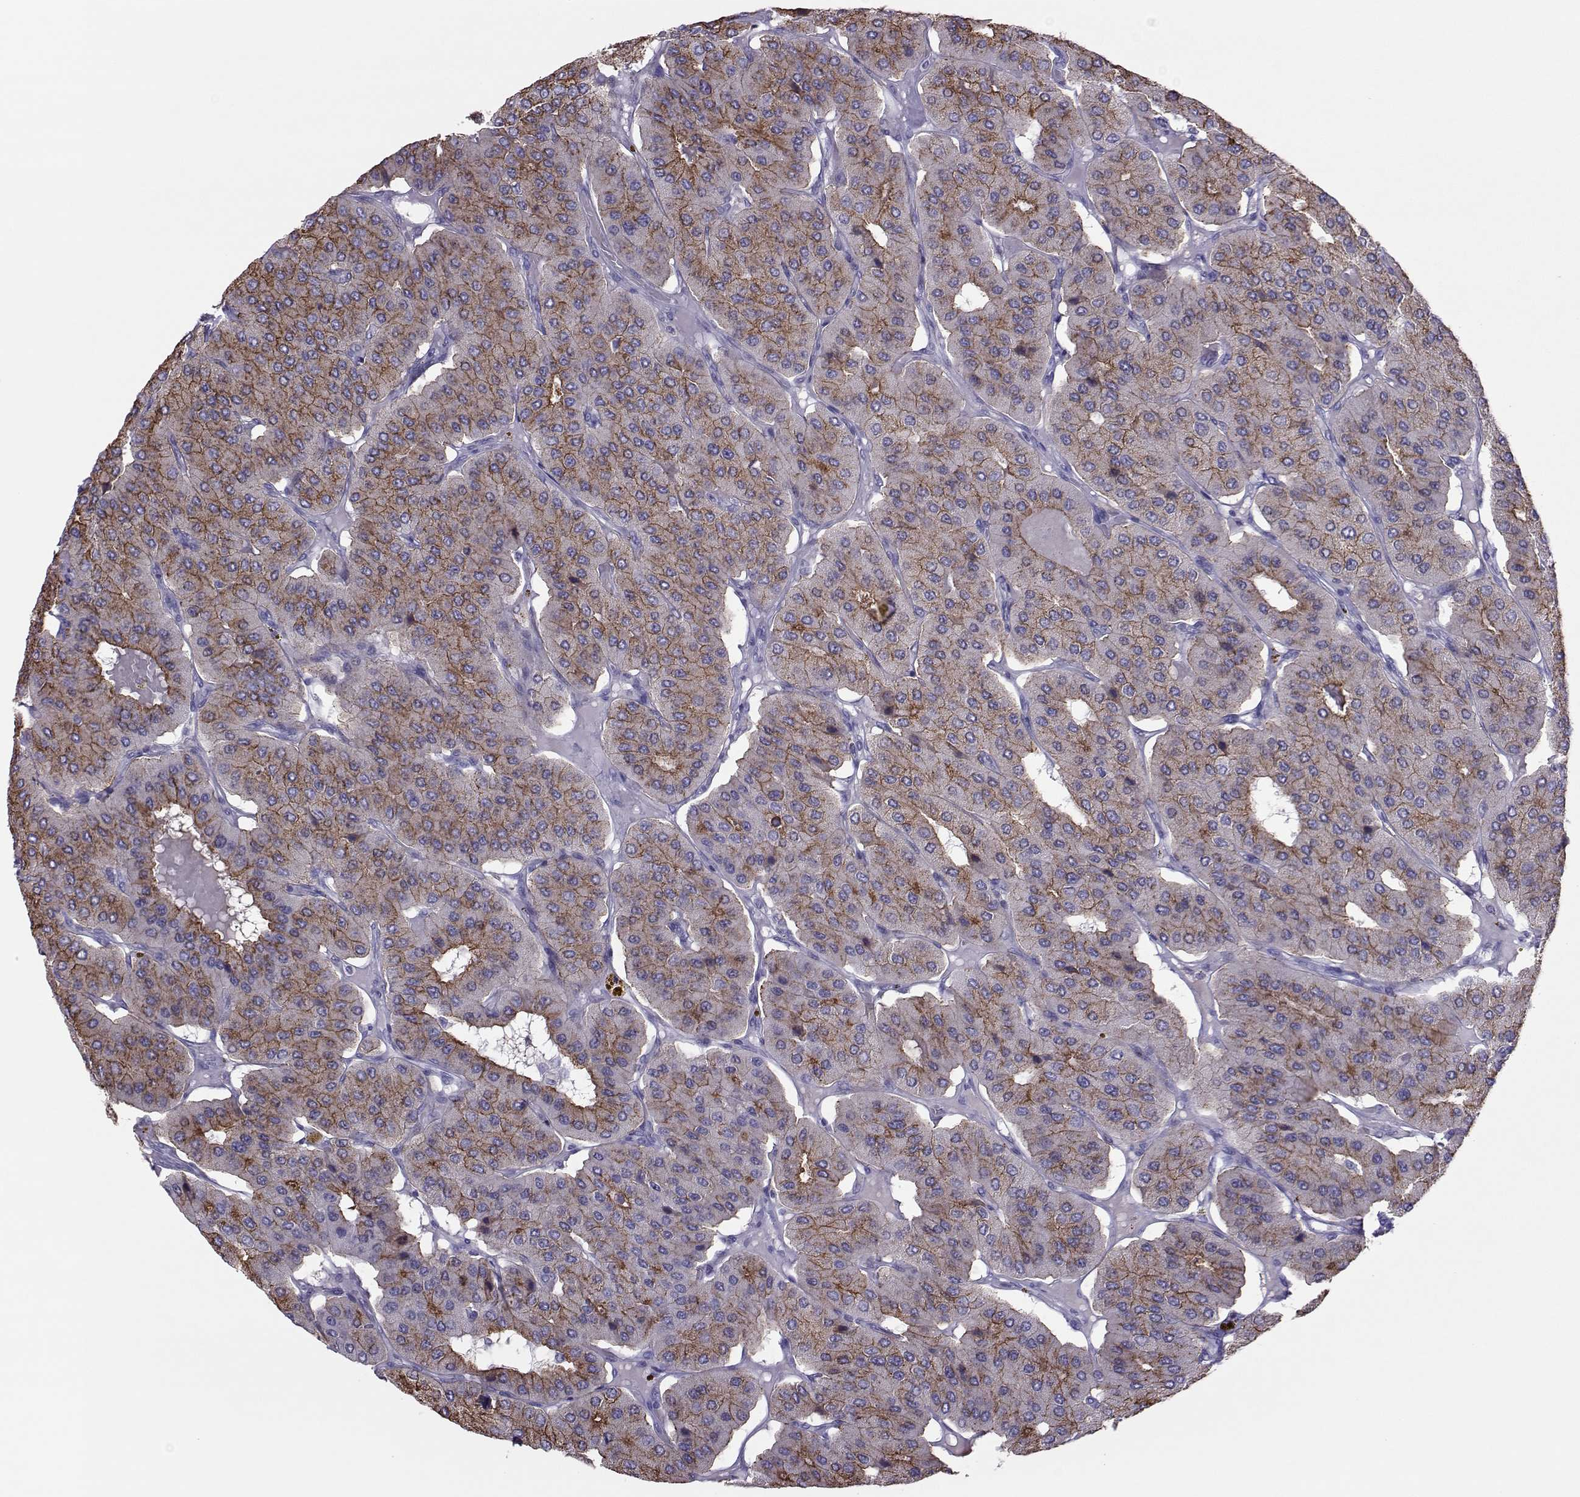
{"staining": {"intensity": "strong", "quantity": ">75%", "location": "cytoplasmic/membranous"}, "tissue": "parathyroid gland", "cell_type": "Glandular cells", "image_type": "normal", "snomed": [{"axis": "morphology", "description": "Normal tissue, NOS"}, {"axis": "morphology", "description": "Adenoma, NOS"}, {"axis": "topography", "description": "Parathyroid gland"}], "caption": "Immunohistochemistry micrograph of benign parathyroid gland: parathyroid gland stained using IHC exhibits high levels of strong protein expression localized specifically in the cytoplasmic/membranous of glandular cells, appearing as a cytoplasmic/membranous brown color.", "gene": "TRPM7", "patient": {"sex": "female", "age": 86}}